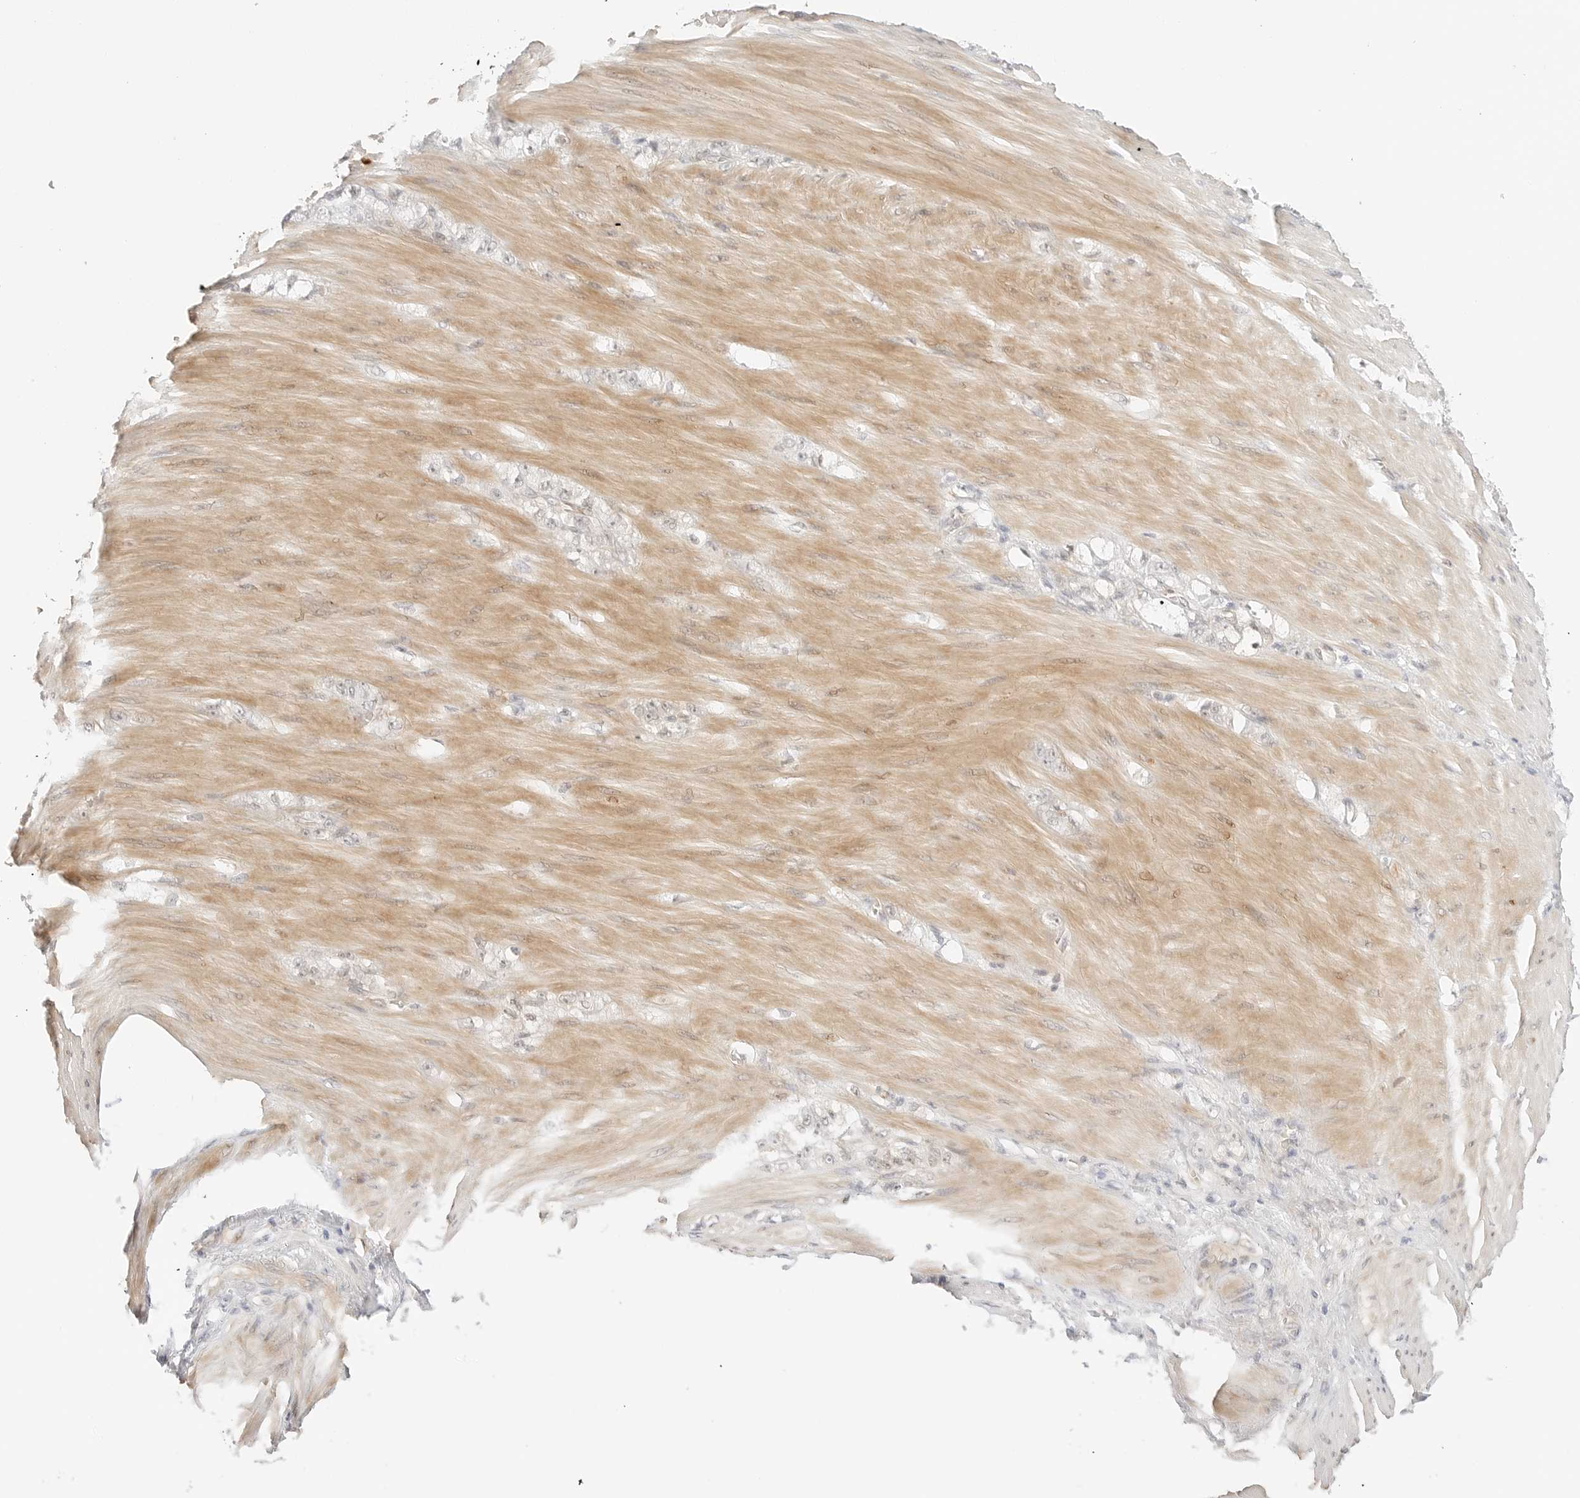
{"staining": {"intensity": "negative", "quantity": "none", "location": "none"}, "tissue": "stomach cancer", "cell_type": "Tumor cells", "image_type": "cancer", "snomed": [{"axis": "morphology", "description": "Normal tissue, NOS"}, {"axis": "morphology", "description": "Adenocarcinoma, NOS"}, {"axis": "topography", "description": "Stomach"}], "caption": "There is no significant positivity in tumor cells of stomach adenocarcinoma.", "gene": "TEKT2", "patient": {"sex": "male", "age": 82}}